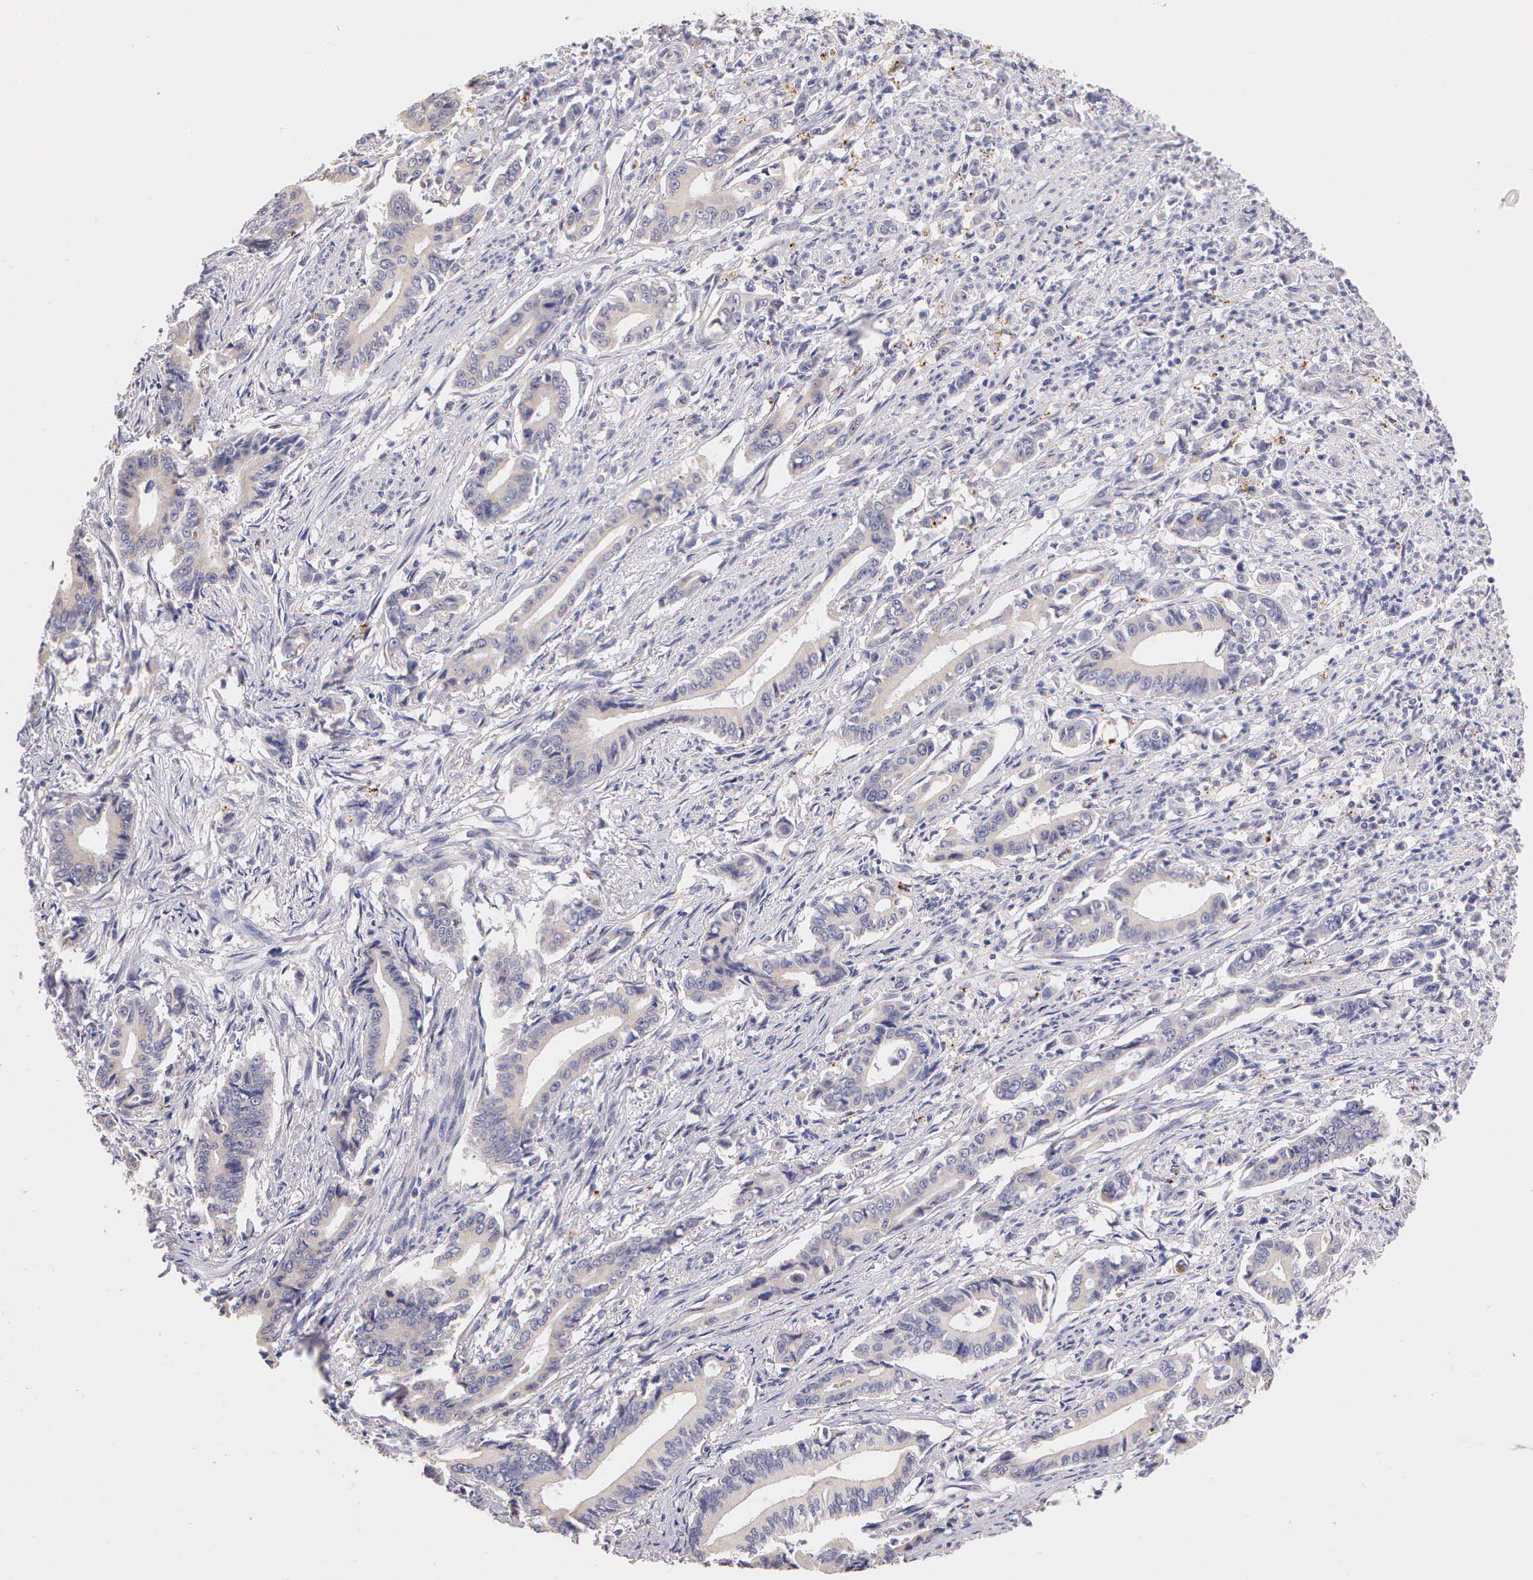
{"staining": {"intensity": "weak", "quantity": "25%-75%", "location": "cytoplasmic/membranous"}, "tissue": "stomach cancer", "cell_type": "Tumor cells", "image_type": "cancer", "snomed": [{"axis": "morphology", "description": "Adenocarcinoma, NOS"}, {"axis": "topography", "description": "Stomach"}], "caption": "Human stomach cancer (adenocarcinoma) stained with a brown dye displays weak cytoplasmic/membranous positive staining in approximately 25%-75% of tumor cells.", "gene": "ESR1", "patient": {"sex": "female", "age": 76}}